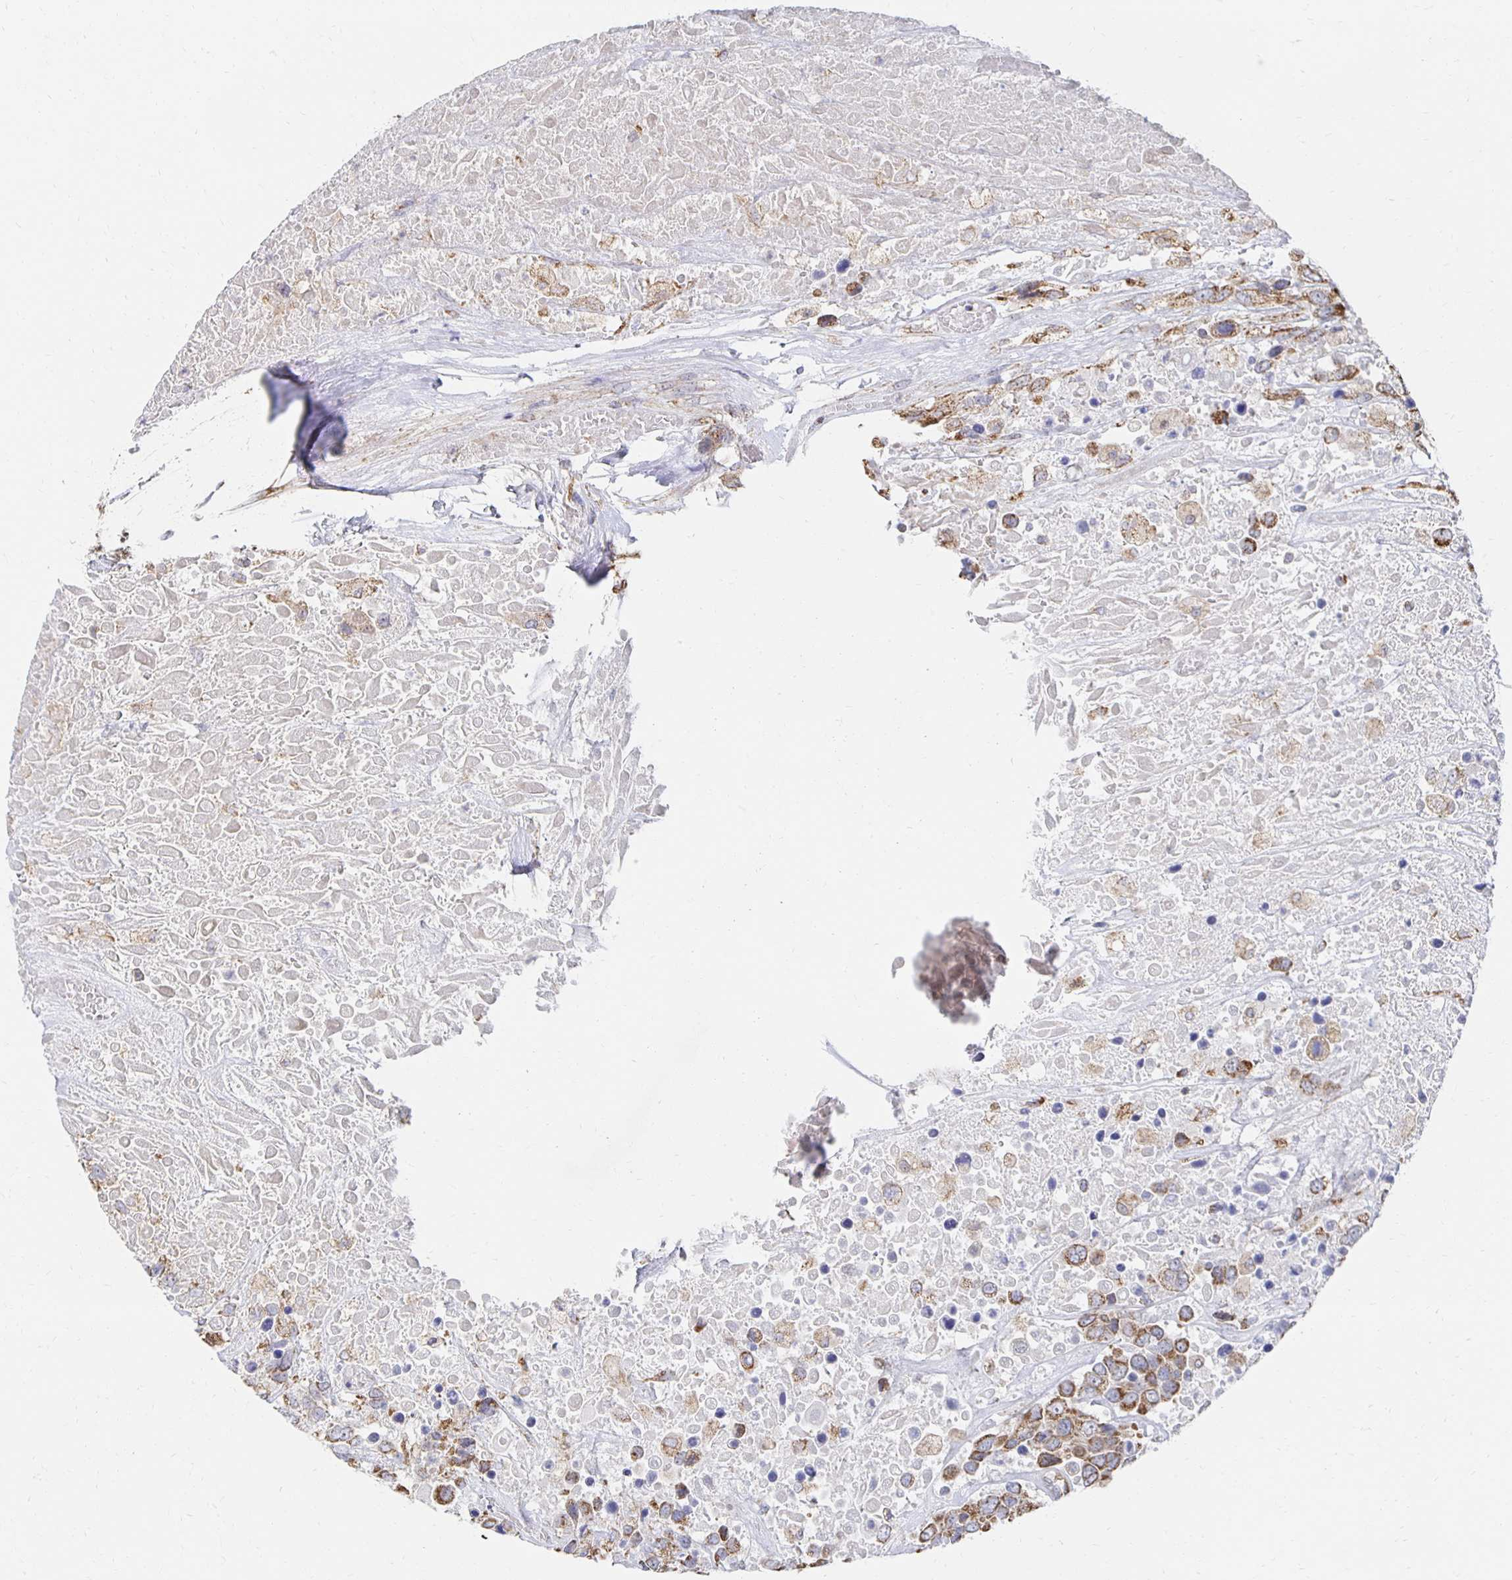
{"staining": {"intensity": "moderate", "quantity": ">75%", "location": "cytoplasmic/membranous"}, "tissue": "urothelial cancer", "cell_type": "Tumor cells", "image_type": "cancer", "snomed": [{"axis": "morphology", "description": "Urothelial carcinoma, High grade"}, {"axis": "topography", "description": "Urinary bladder"}], "caption": "Brown immunohistochemical staining in human urothelial cancer reveals moderate cytoplasmic/membranous positivity in approximately >75% of tumor cells. Nuclei are stained in blue.", "gene": "NKX2-8", "patient": {"sex": "female", "age": 70}}